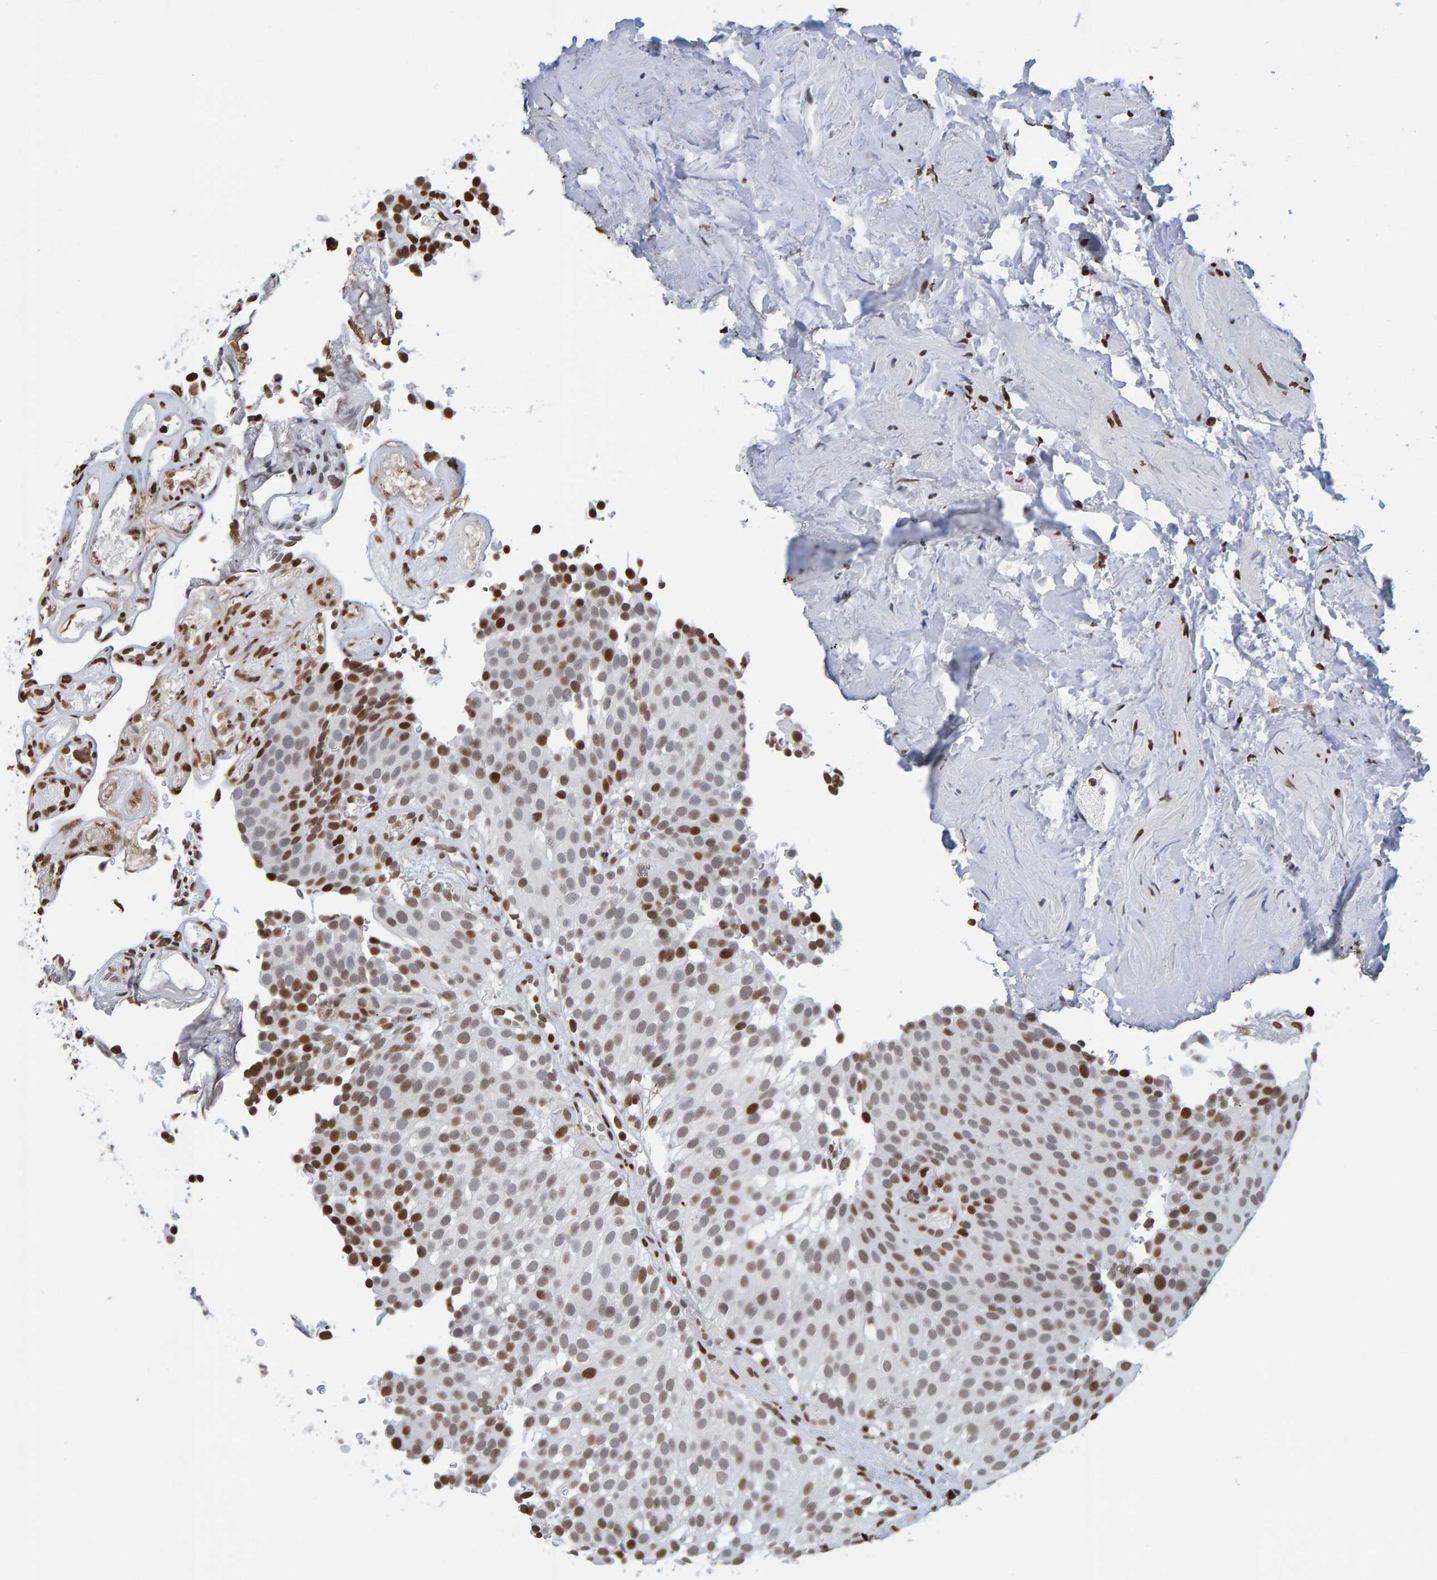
{"staining": {"intensity": "strong", "quantity": "25%-75%", "location": "nuclear"}, "tissue": "urothelial cancer", "cell_type": "Tumor cells", "image_type": "cancer", "snomed": [{"axis": "morphology", "description": "Urothelial carcinoma, Low grade"}, {"axis": "topography", "description": "Urinary bladder"}], "caption": "Protein expression analysis of human urothelial cancer reveals strong nuclear positivity in about 25%-75% of tumor cells. The protein of interest is shown in brown color, while the nuclei are stained blue.", "gene": "BRF2", "patient": {"sex": "male", "age": 78}}